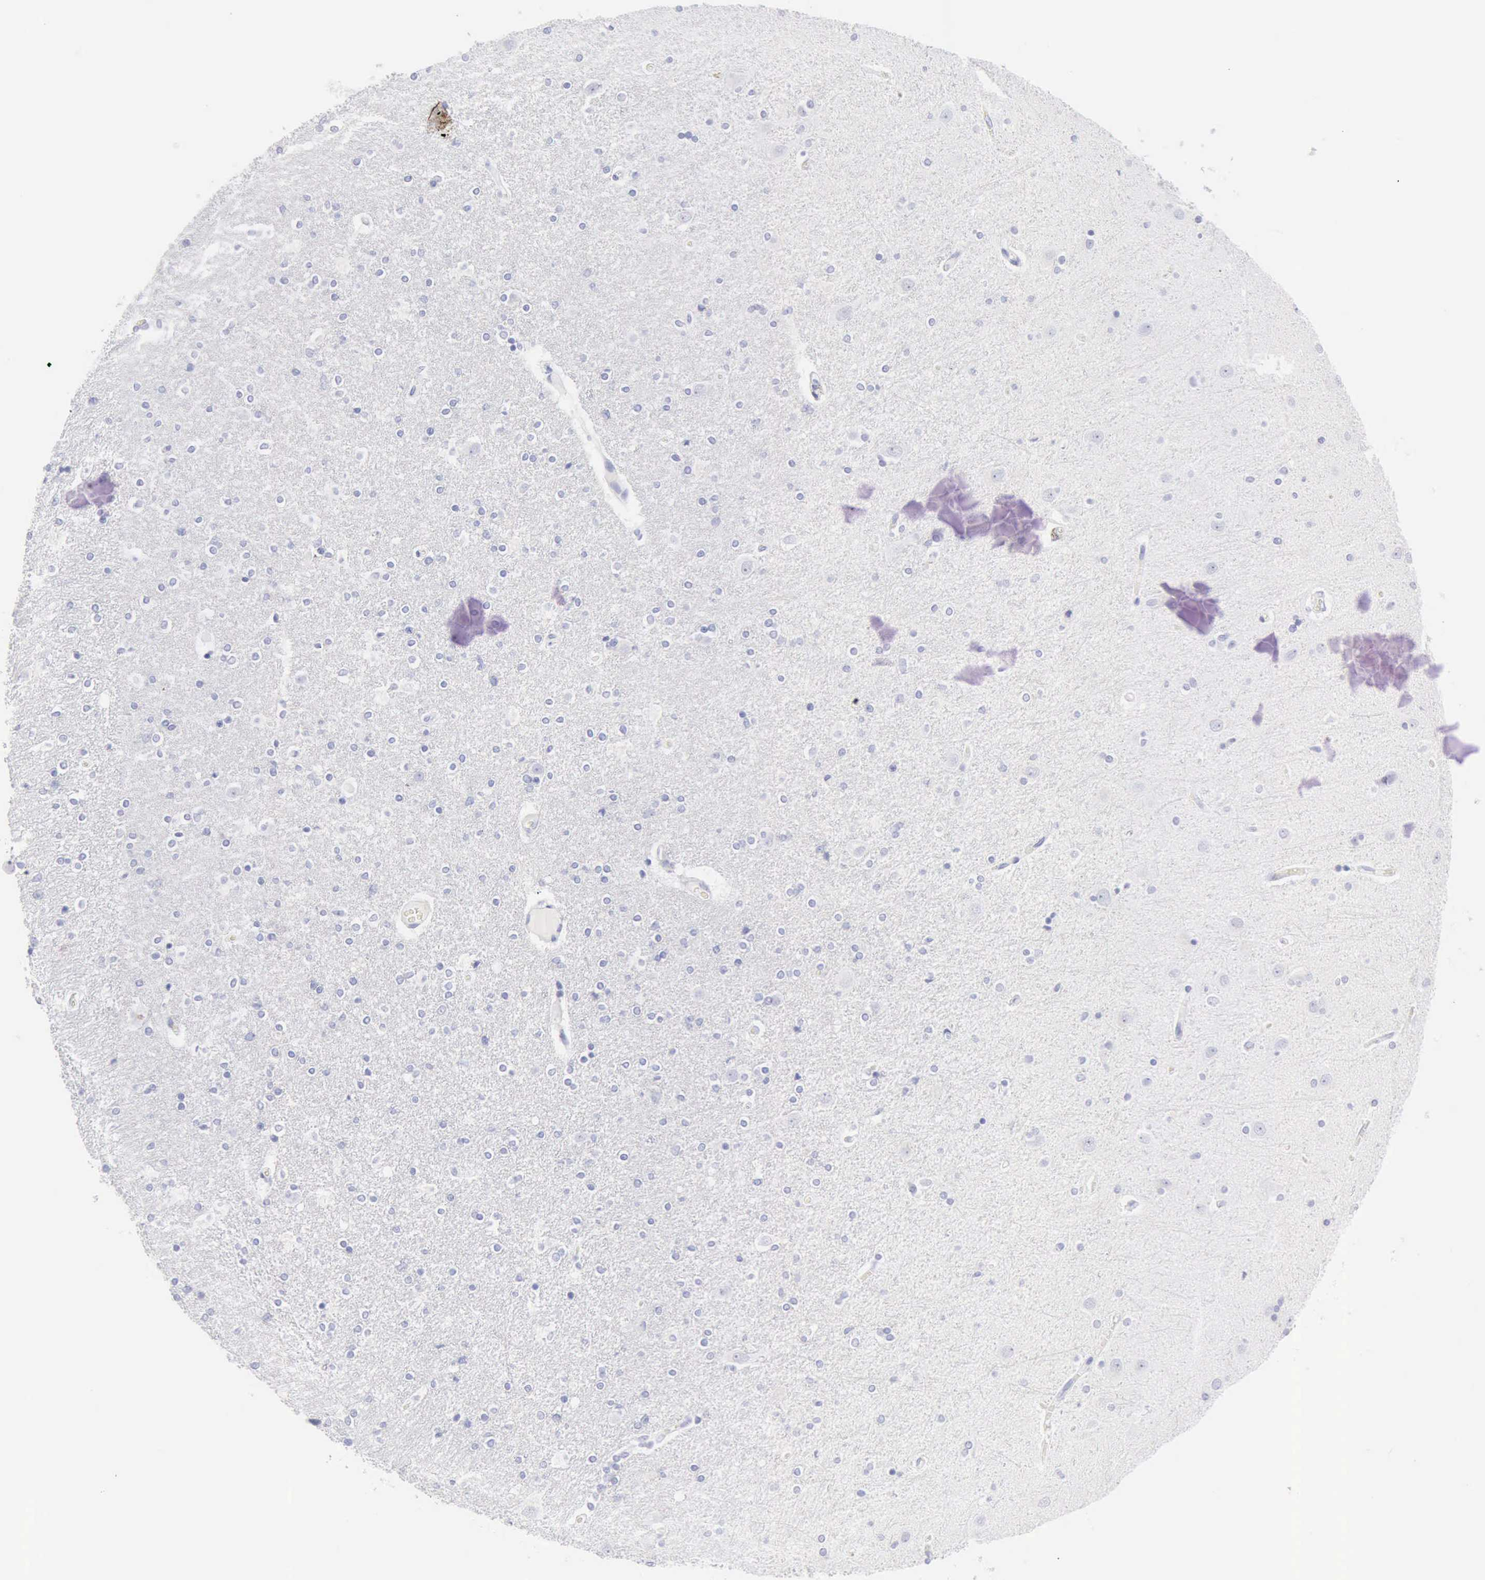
{"staining": {"intensity": "negative", "quantity": "none", "location": "none"}, "tissue": "caudate", "cell_type": "Glial cells", "image_type": "normal", "snomed": [{"axis": "morphology", "description": "Normal tissue, NOS"}, {"axis": "topography", "description": "Lateral ventricle wall"}], "caption": "This is a photomicrograph of immunohistochemistry (IHC) staining of benign caudate, which shows no expression in glial cells. (Immunohistochemistry (ihc), brightfield microscopy, high magnification).", "gene": "KRT10", "patient": {"sex": "female", "age": 54}}